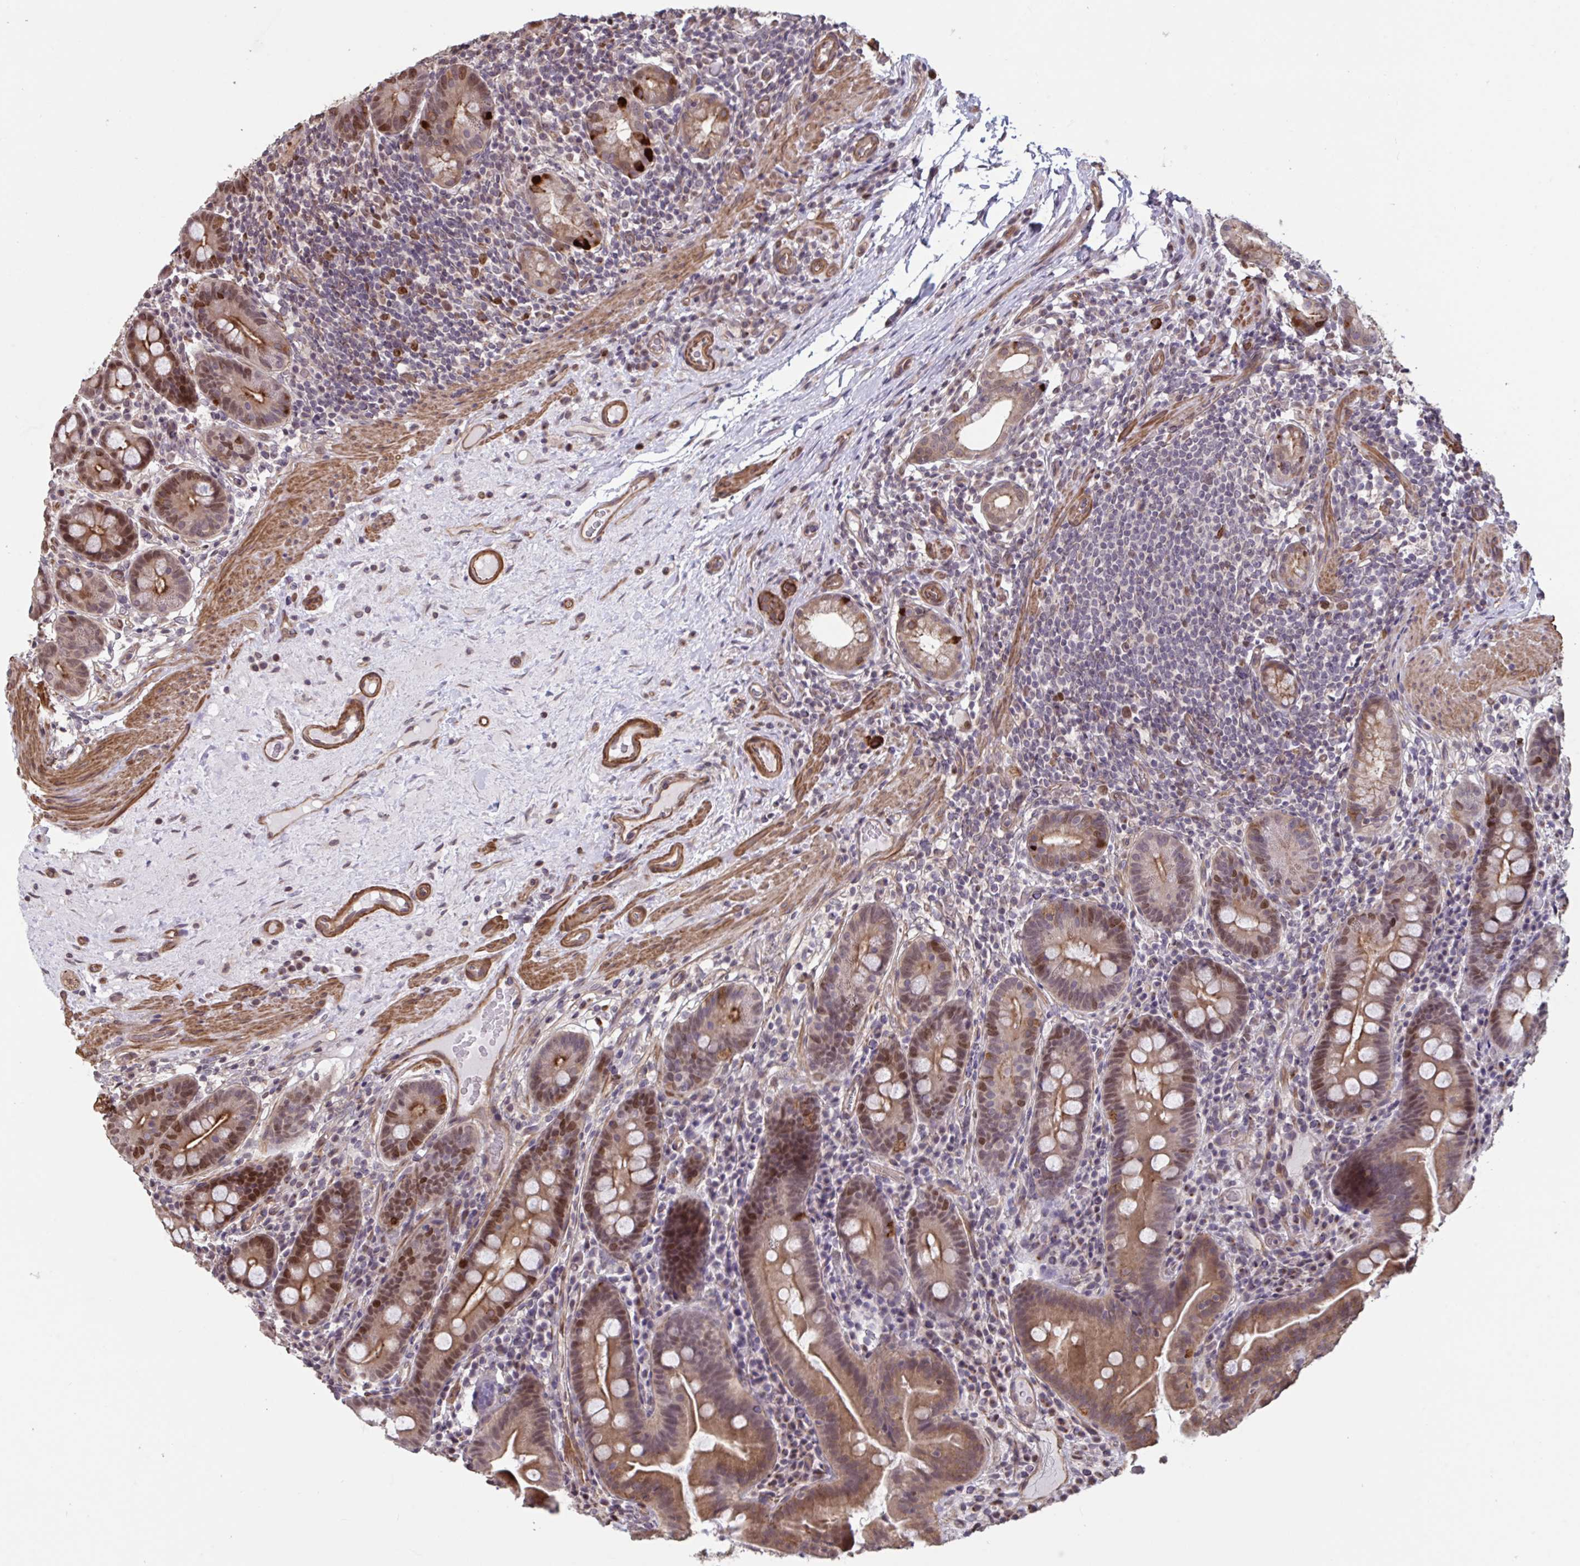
{"staining": {"intensity": "moderate", "quantity": ">75%", "location": "cytoplasmic/membranous,nuclear"}, "tissue": "small intestine", "cell_type": "Glandular cells", "image_type": "normal", "snomed": [{"axis": "morphology", "description": "Normal tissue, NOS"}, {"axis": "topography", "description": "Small intestine"}], "caption": "Immunohistochemistry (IHC) (DAB) staining of benign human small intestine shows moderate cytoplasmic/membranous,nuclear protein staining in approximately >75% of glandular cells. The staining is performed using DAB (3,3'-diaminobenzidine) brown chromogen to label protein expression. The nuclei are counter-stained blue using hematoxylin.", "gene": "IPO5", "patient": {"sex": "male", "age": 26}}